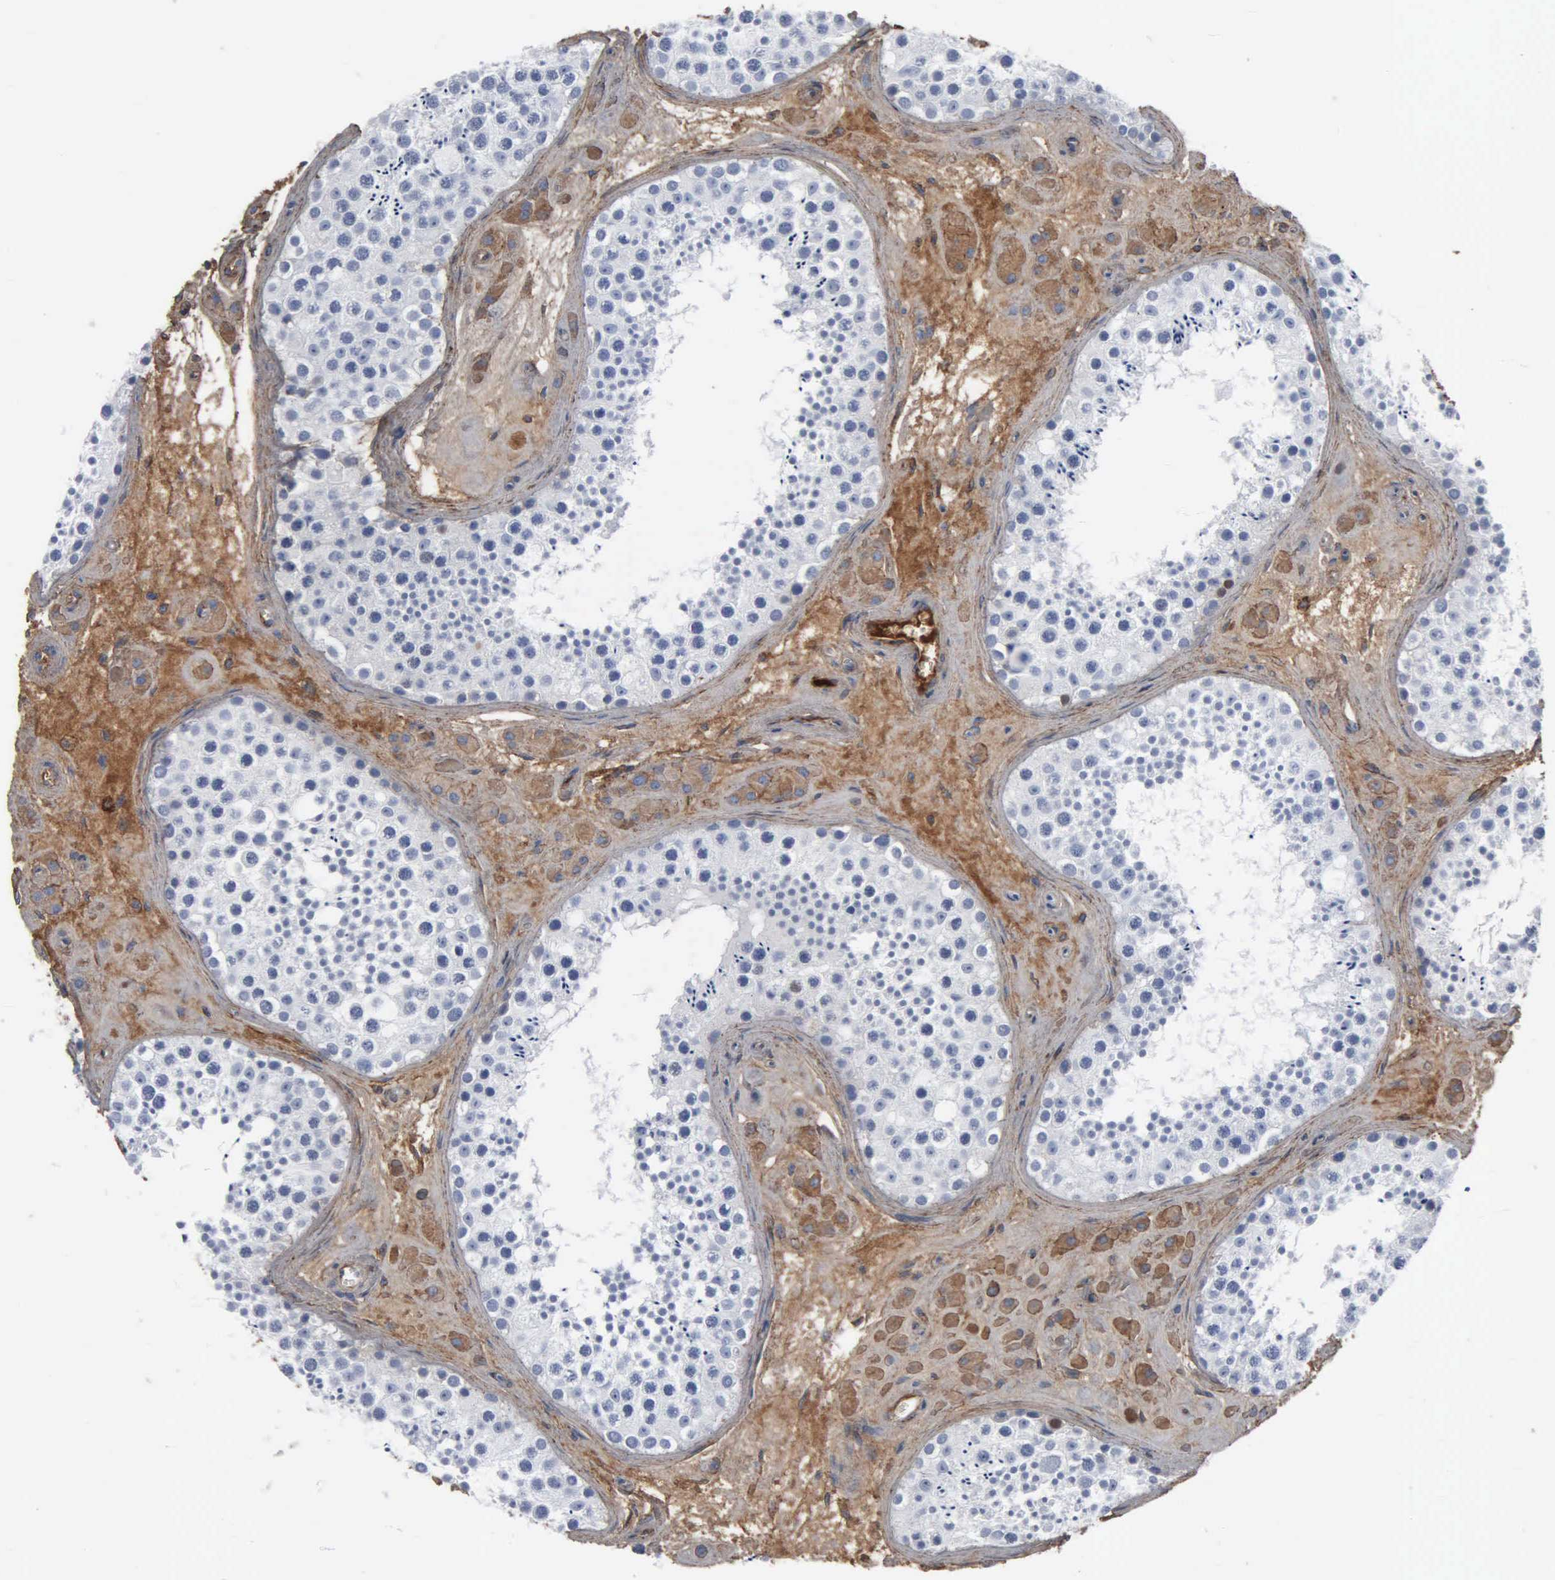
{"staining": {"intensity": "negative", "quantity": "none", "location": "none"}, "tissue": "testis", "cell_type": "Cells in seminiferous ducts", "image_type": "normal", "snomed": [{"axis": "morphology", "description": "Normal tissue, NOS"}, {"axis": "topography", "description": "Testis"}], "caption": "High magnification brightfield microscopy of benign testis stained with DAB (brown) and counterstained with hematoxylin (blue): cells in seminiferous ducts show no significant positivity. (Immunohistochemistry, brightfield microscopy, high magnification).", "gene": "FN1", "patient": {"sex": "male", "age": 38}}